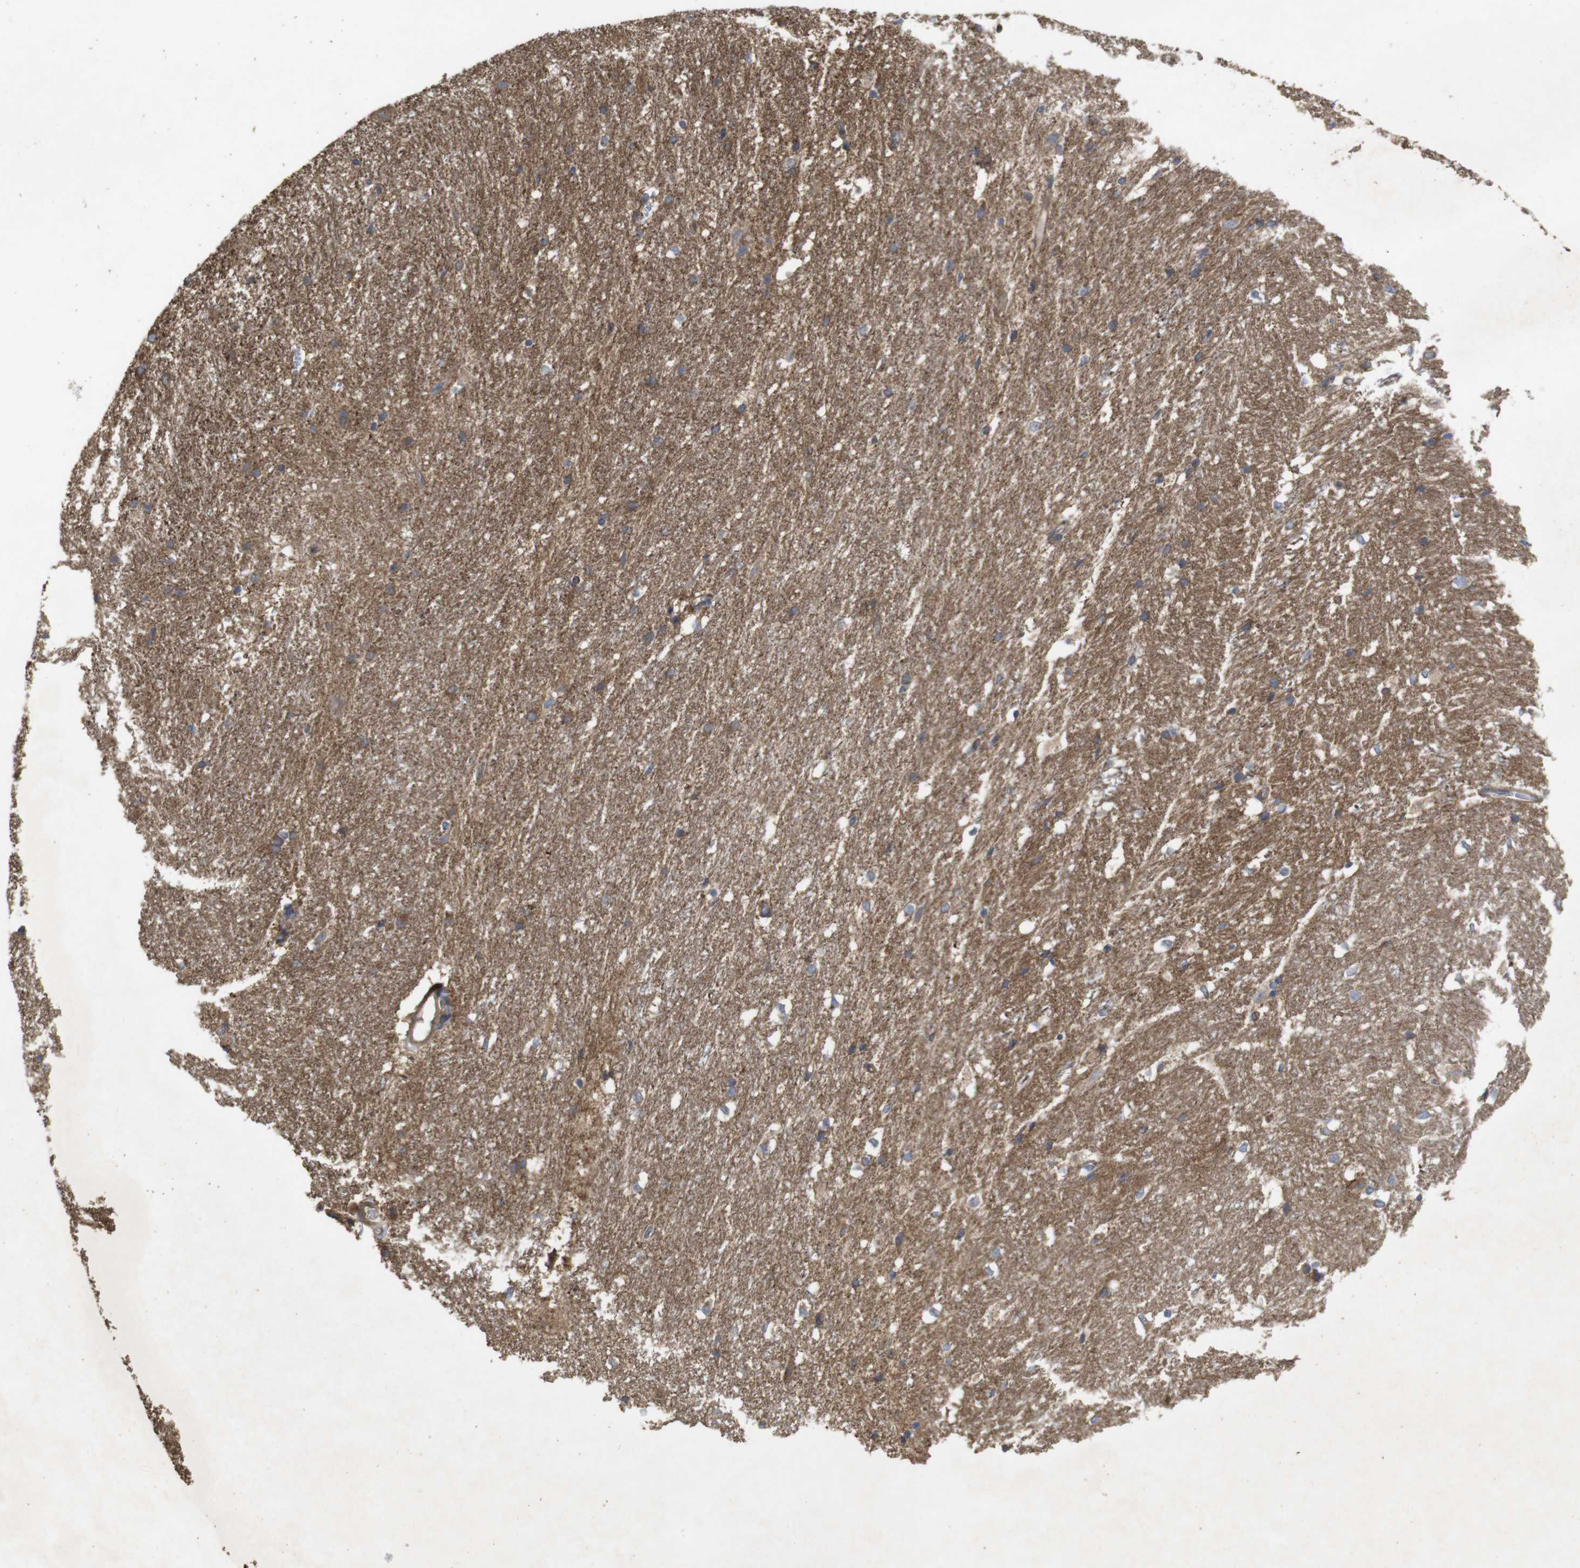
{"staining": {"intensity": "moderate", "quantity": "25%-75%", "location": "cytoplasmic/membranous"}, "tissue": "hippocampus", "cell_type": "Glial cells", "image_type": "normal", "snomed": [{"axis": "morphology", "description": "Normal tissue, NOS"}, {"axis": "topography", "description": "Hippocampus"}], "caption": "DAB immunohistochemical staining of benign human hippocampus exhibits moderate cytoplasmic/membranous protein staining in about 25%-75% of glial cells. The protein is stained brown, and the nuclei are stained in blue (DAB IHC with brightfield microscopy, high magnification).", "gene": "KCNS3", "patient": {"sex": "female", "age": 19}}